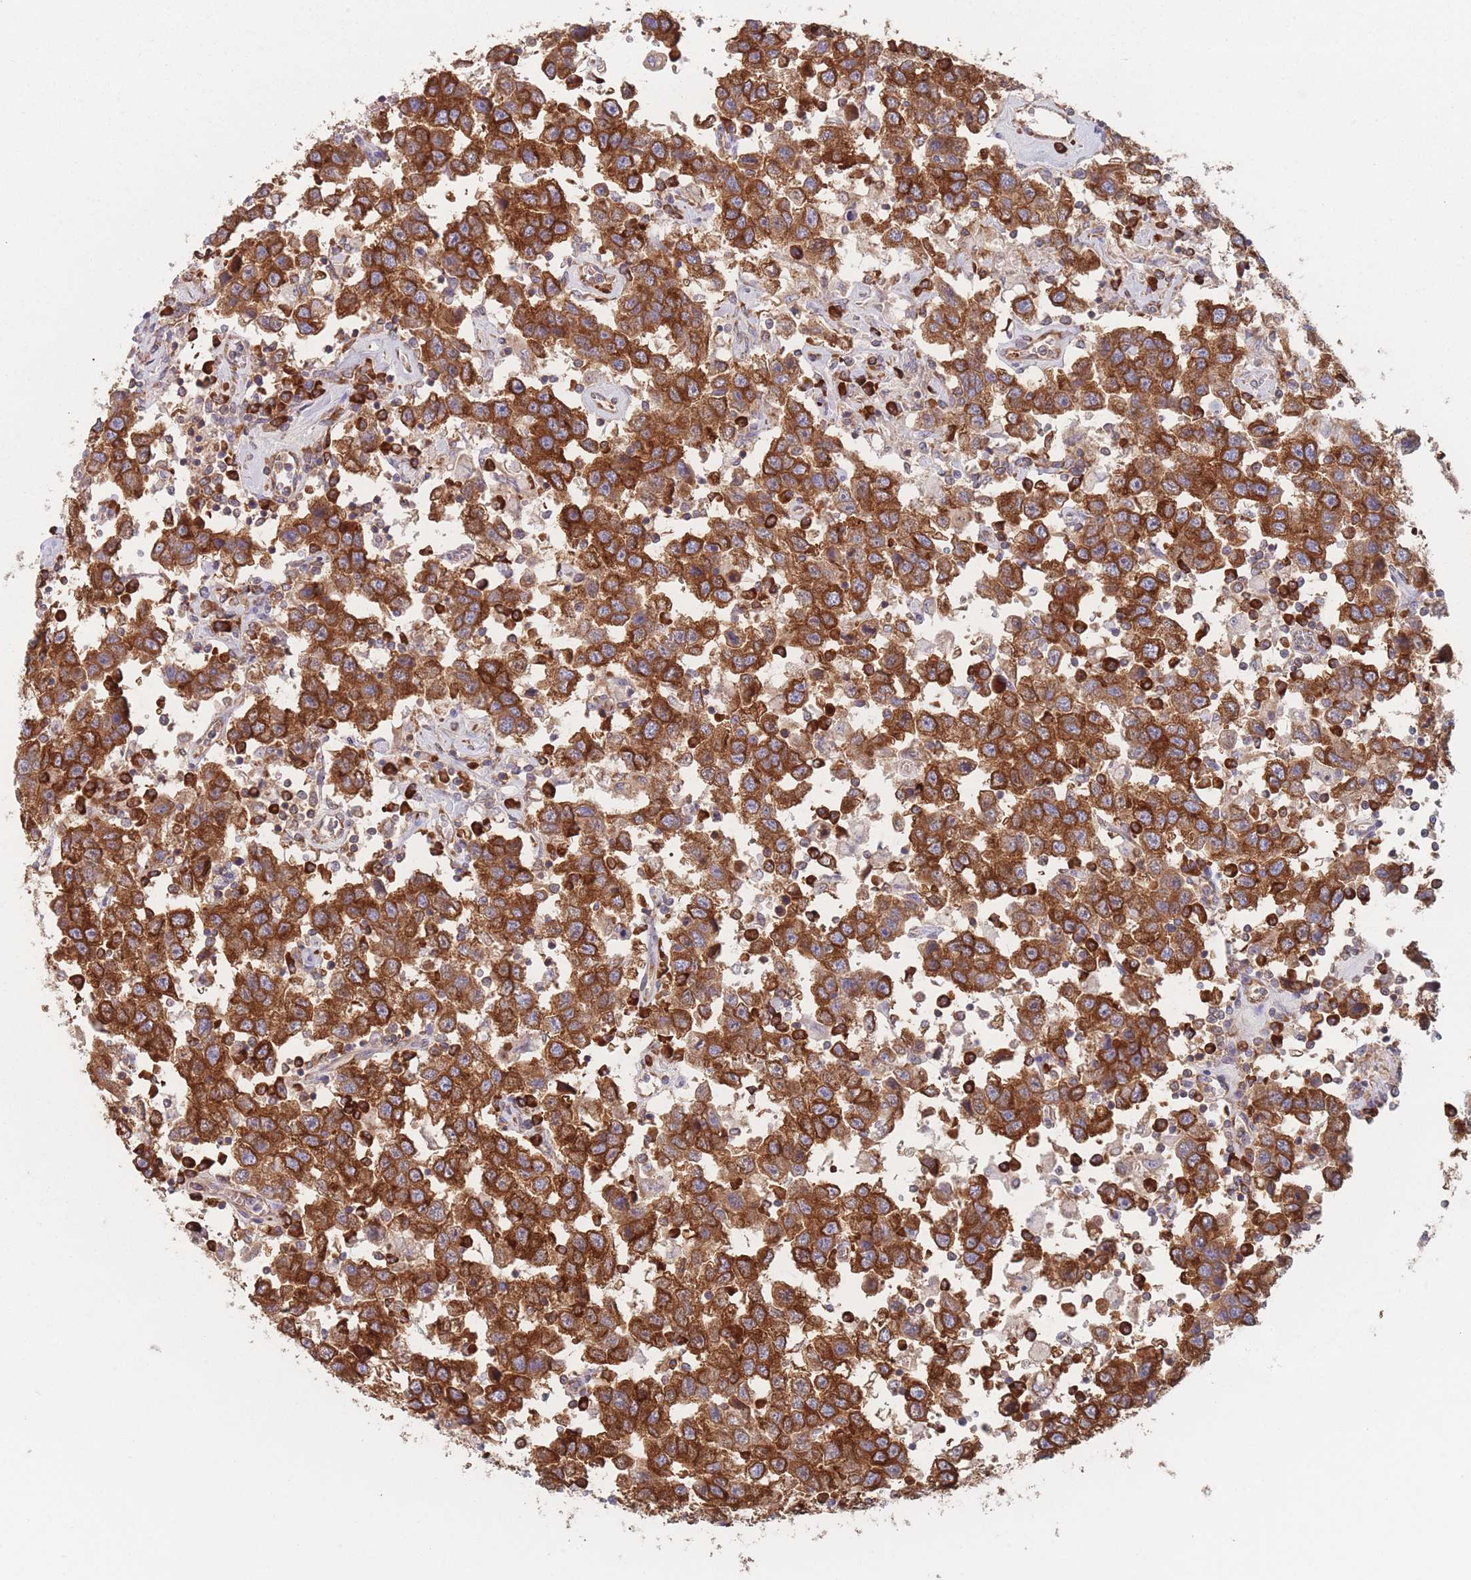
{"staining": {"intensity": "strong", "quantity": ">75%", "location": "cytoplasmic/membranous"}, "tissue": "testis cancer", "cell_type": "Tumor cells", "image_type": "cancer", "snomed": [{"axis": "morphology", "description": "Seminoma, NOS"}, {"axis": "topography", "description": "Testis"}], "caption": "Protein expression analysis of testis cancer exhibits strong cytoplasmic/membranous positivity in approximately >75% of tumor cells.", "gene": "EEF1B2", "patient": {"sex": "male", "age": 41}}